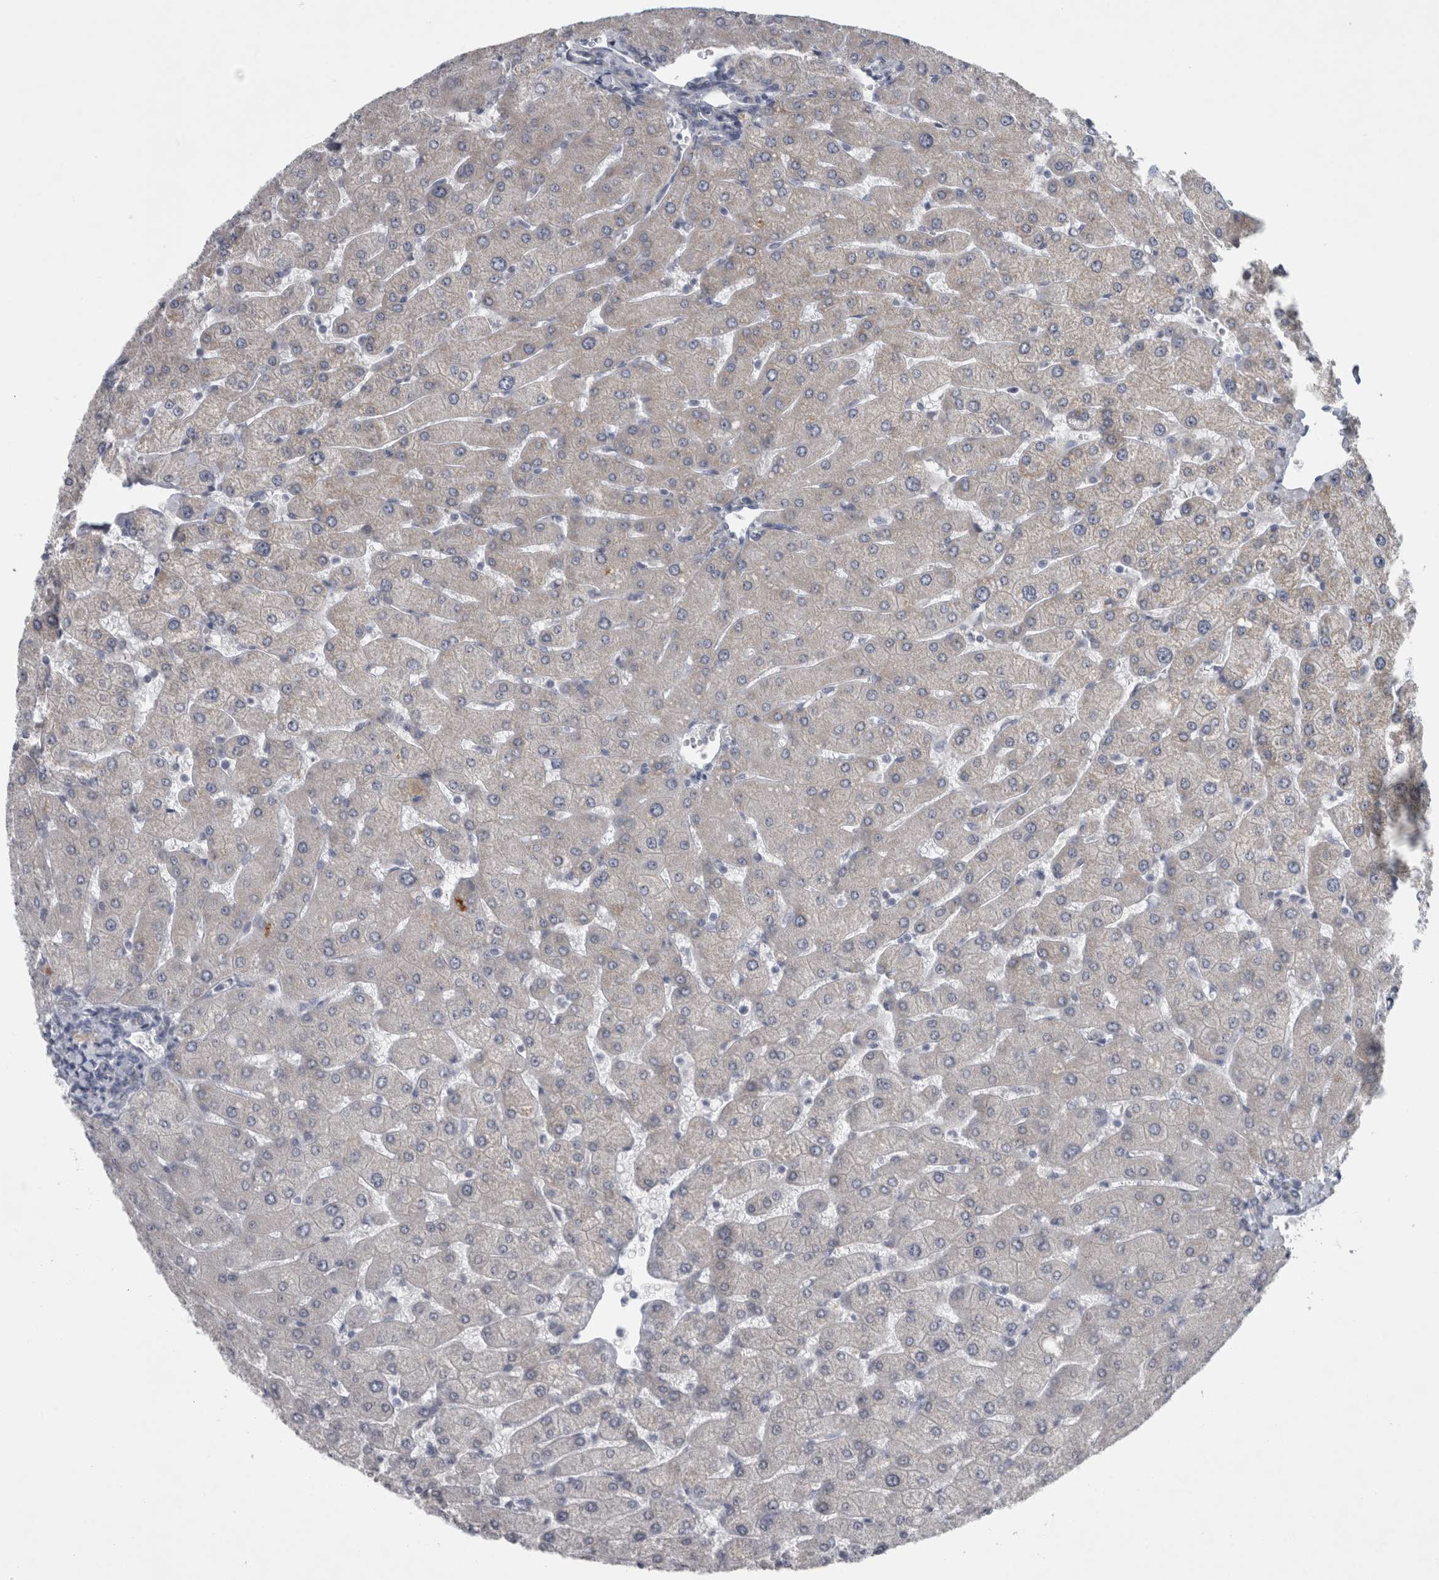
{"staining": {"intensity": "negative", "quantity": "none", "location": "none"}, "tissue": "liver", "cell_type": "Cholangiocytes", "image_type": "normal", "snomed": [{"axis": "morphology", "description": "Normal tissue, NOS"}, {"axis": "topography", "description": "Liver"}], "caption": "This photomicrograph is of normal liver stained with immunohistochemistry to label a protein in brown with the nuclei are counter-stained blue. There is no staining in cholangiocytes. (DAB (3,3'-diaminobenzidine) immunohistochemistry (IHC), high magnification).", "gene": "FXYD7", "patient": {"sex": "male", "age": 55}}